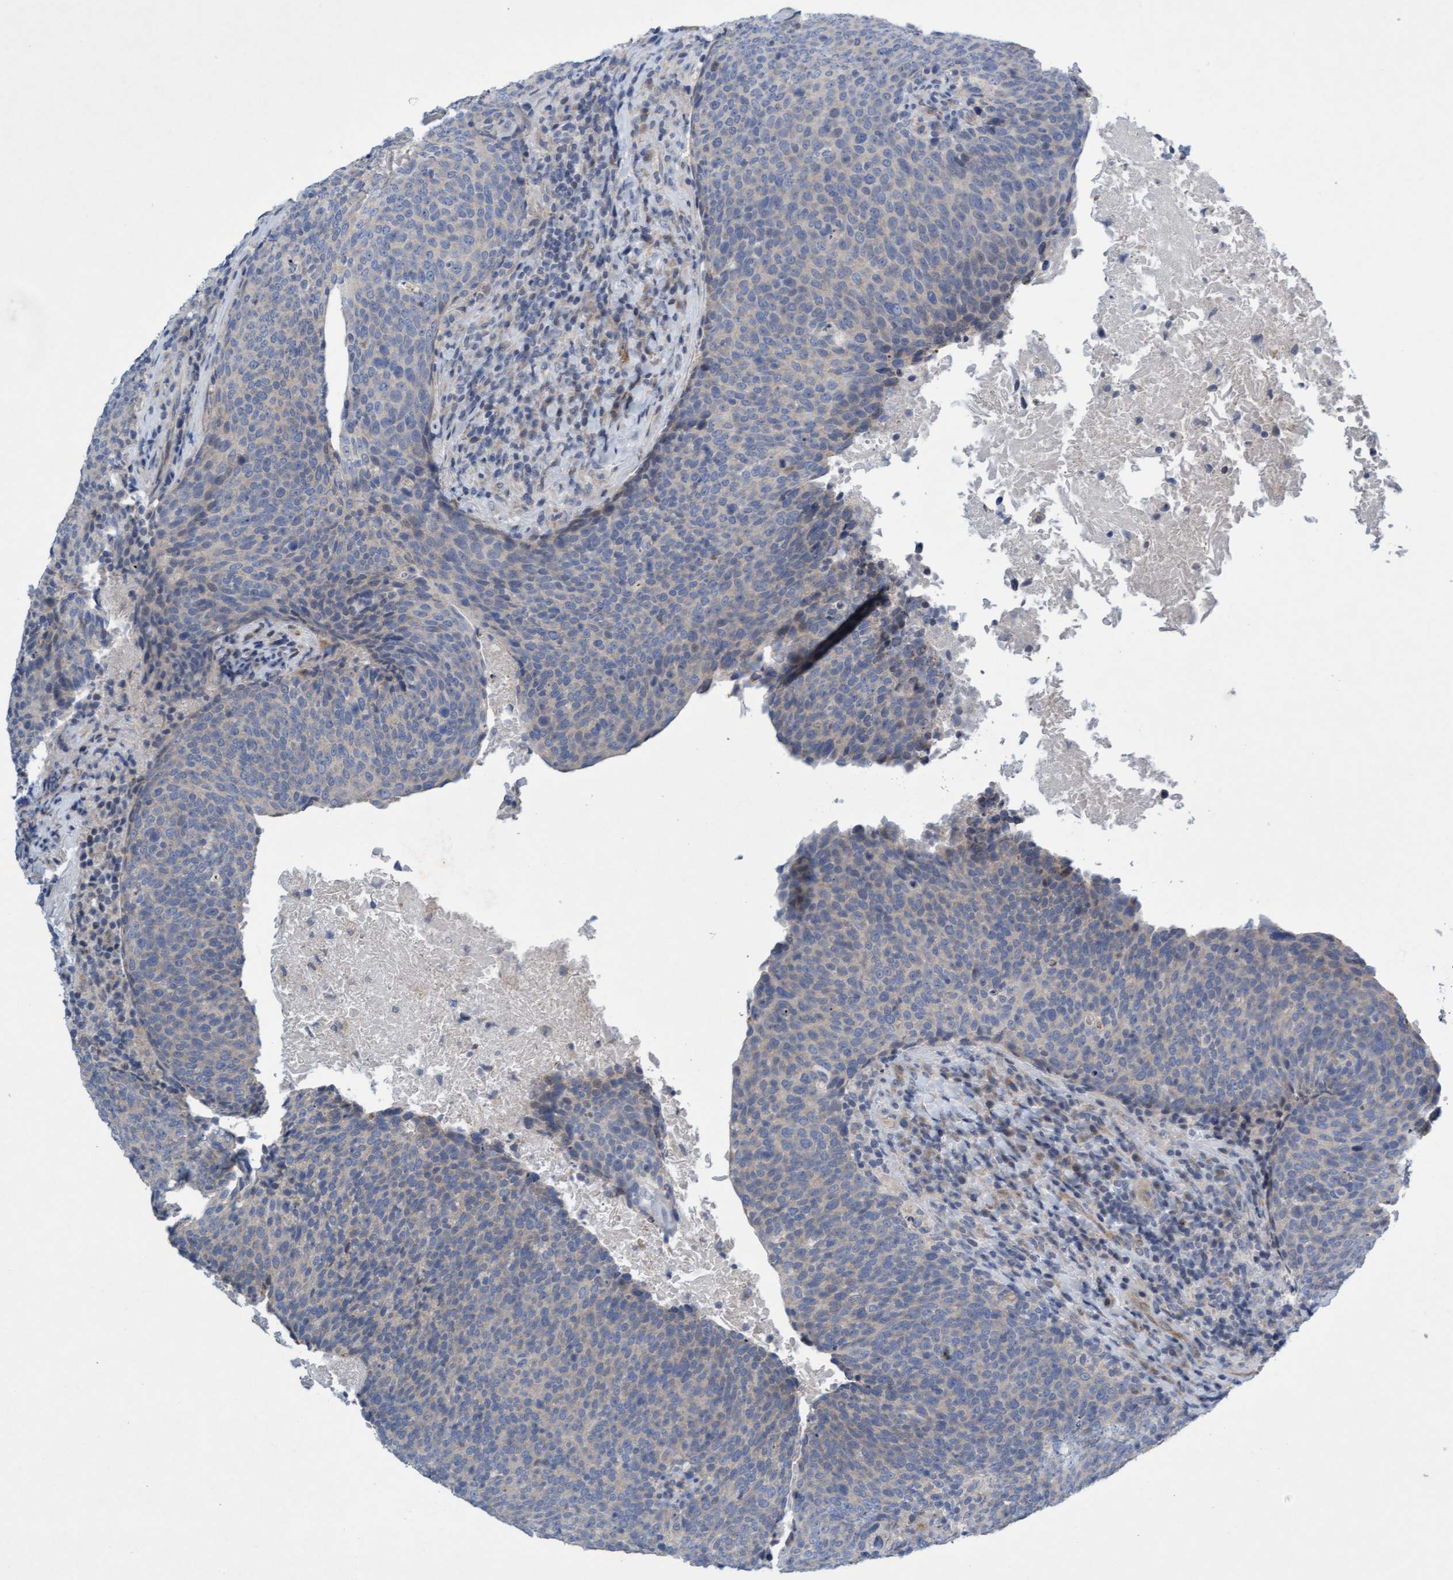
{"staining": {"intensity": "negative", "quantity": "none", "location": "none"}, "tissue": "head and neck cancer", "cell_type": "Tumor cells", "image_type": "cancer", "snomed": [{"axis": "morphology", "description": "Squamous cell carcinoma, NOS"}, {"axis": "morphology", "description": "Squamous cell carcinoma, metastatic, NOS"}, {"axis": "topography", "description": "Lymph node"}, {"axis": "topography", "description": "Head-Neck"}], "caption": "The image demonstrates no staining of tumor cells in head and neck cancer (metastatic squamous cell carcinoma).", "gene": "DDHD2", "patient": {"sex": "male", "age": 62}}